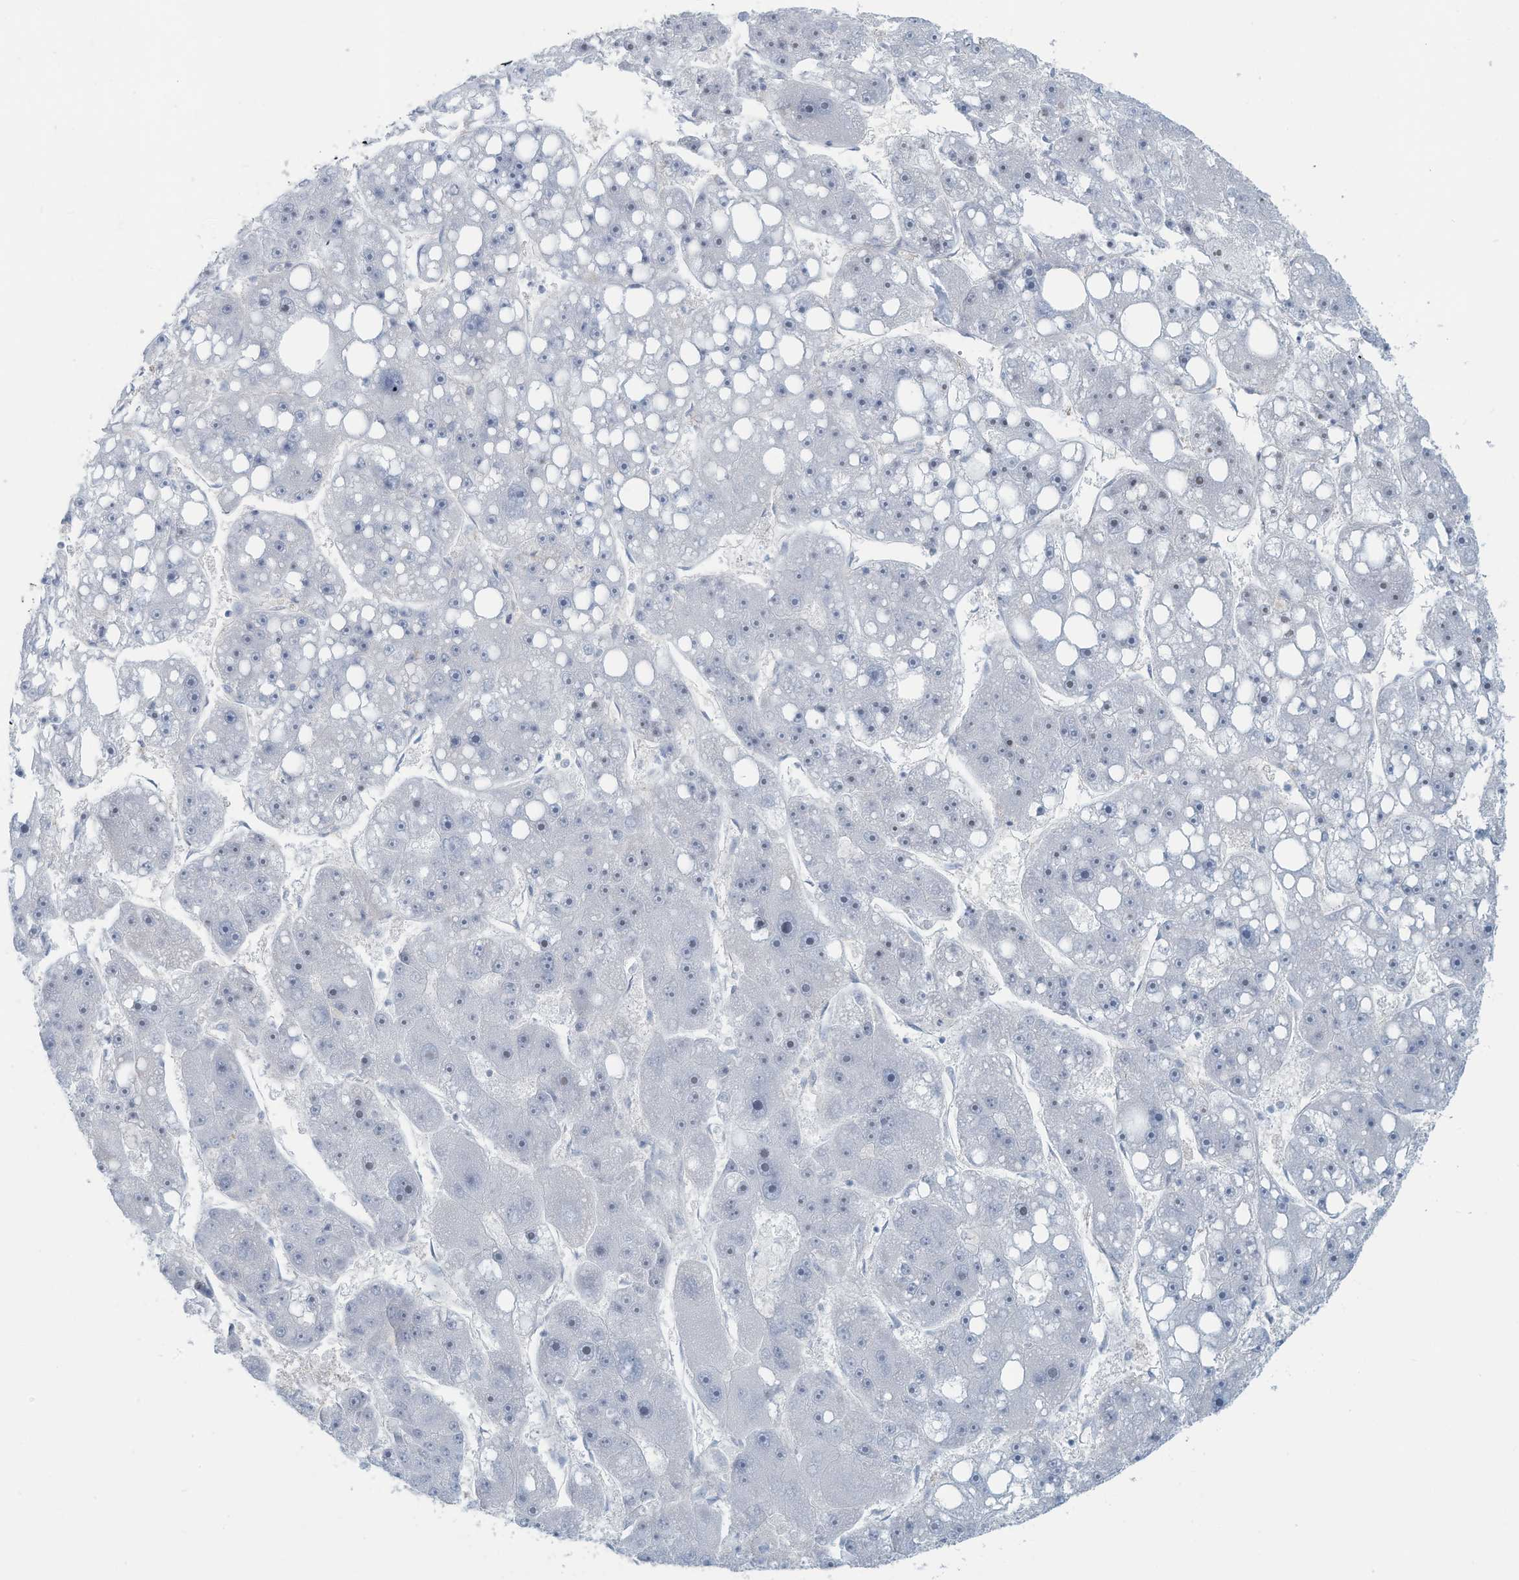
{"staining": {"intensity": "weak", "quantity": "<25%", "location": "nuclear"}, "tissue": "liver cancer", "cell_type": "Tumor cells", "image_type": "cancer", "snomed": [{"axis": "morphology", "description": "Carcinoma, Hepatocellular, NOS"}, {"axis": "topography", "description": "Liver"}], "caption": "This photomicrograph is of liver hepatocellular carcinoma stained with IHC to label a protein in brown with the nuclei are counter-stained blue. There is no expression in tumor cells.", "gene": "SARNP", "patient": {"sex": "female", "age": 61}}